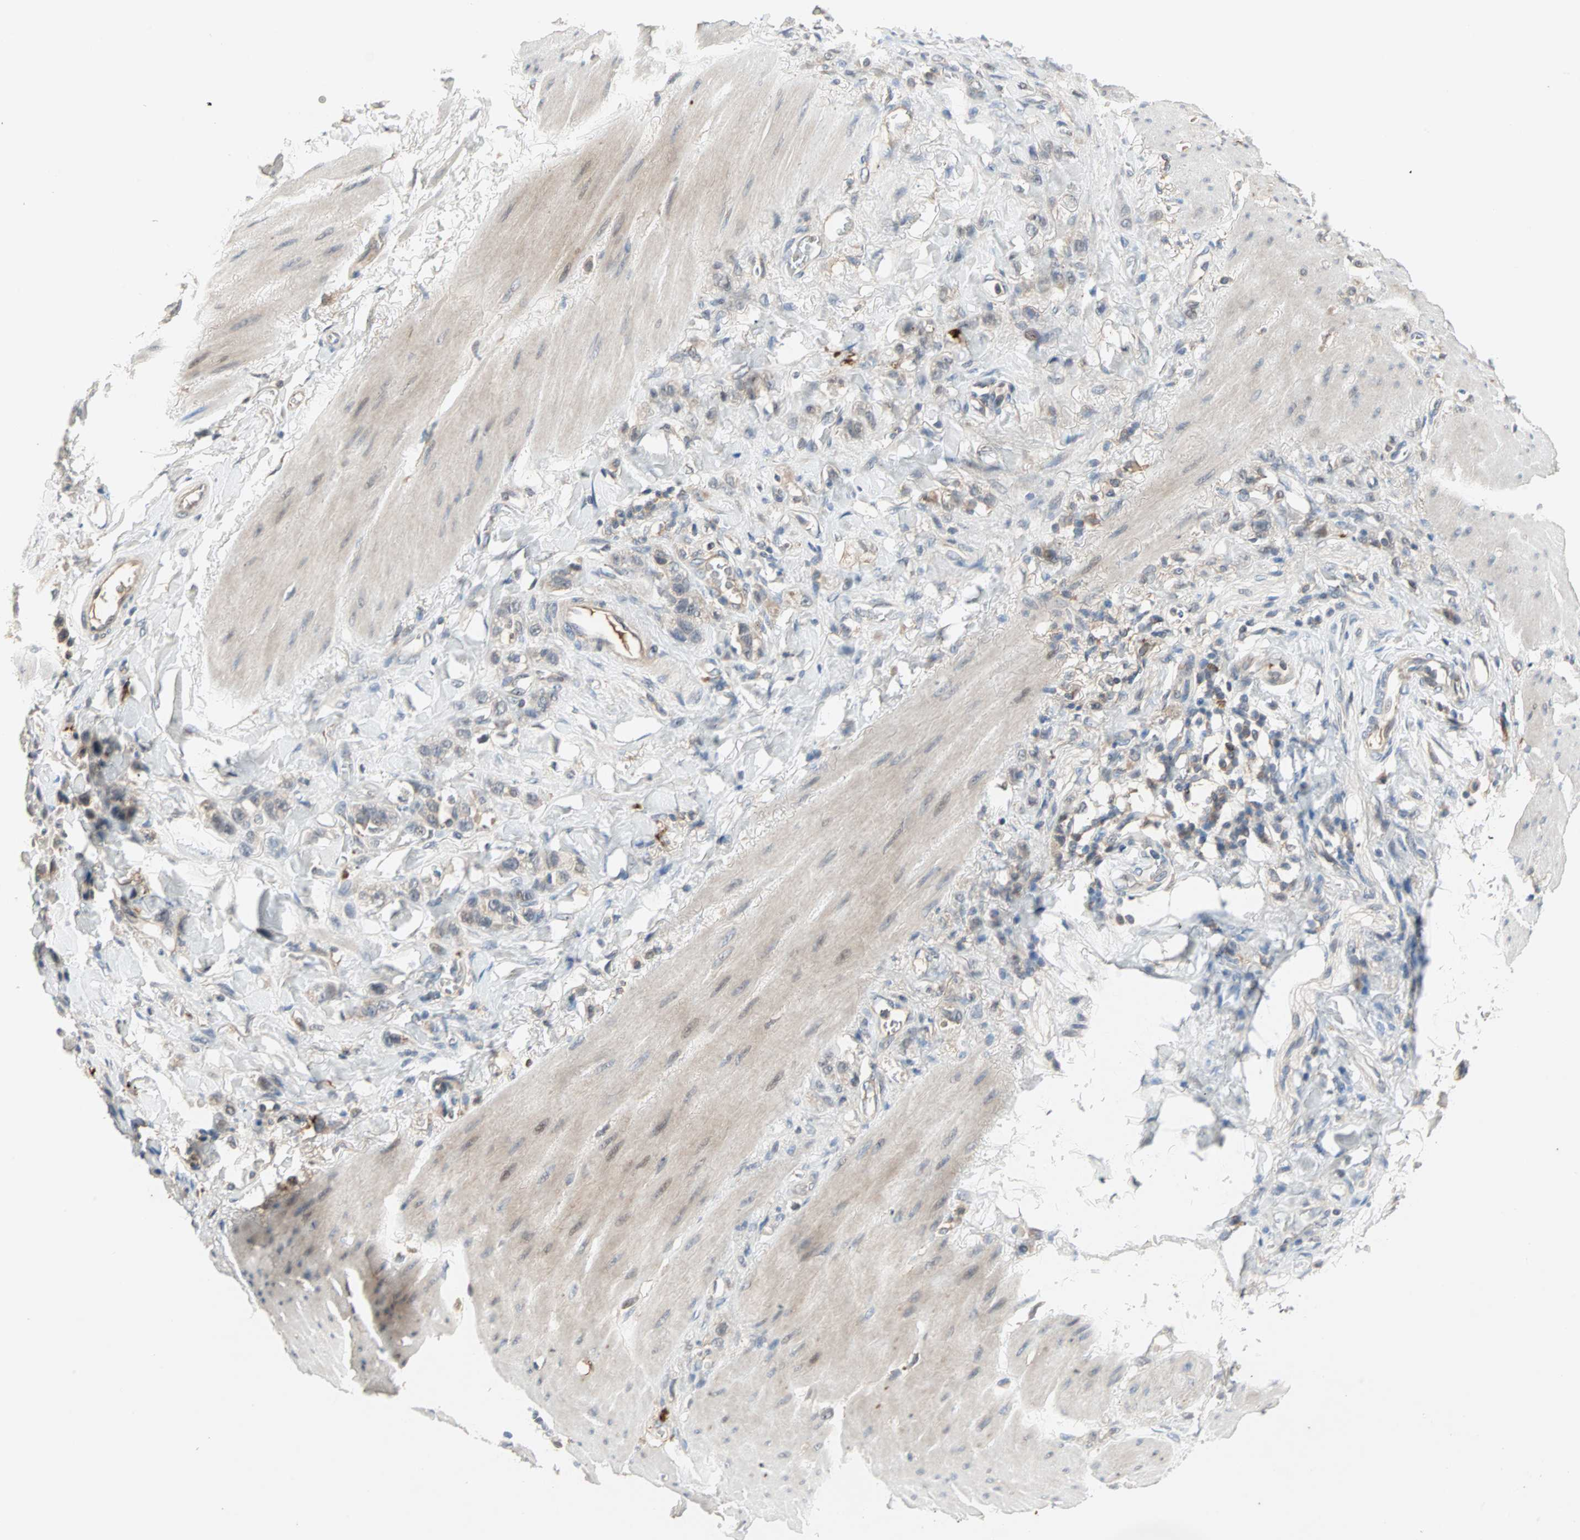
{"staining": {"intensity": "weak", "quantity": "25%-75%", "location": "cytoplasmic/membranous"}, "tissue": "stomach cancer", "cell_type": "Tumor cells", "image_type": "cancer", "snomed": [{"axis": "morphology", "description": "Adenocarcinoma, NOS"}, {"axis": "topography", "description": "Stomach"}], "caption": "Stomach cancer (adenocarcinoma) stained for a protein (brown) shows weak cytoplasmic/membranous positive positivity in approximately 25%-75% of tumor cells.", "gene": "PROS1", "patient": {"sex": "male", "age": 82}}